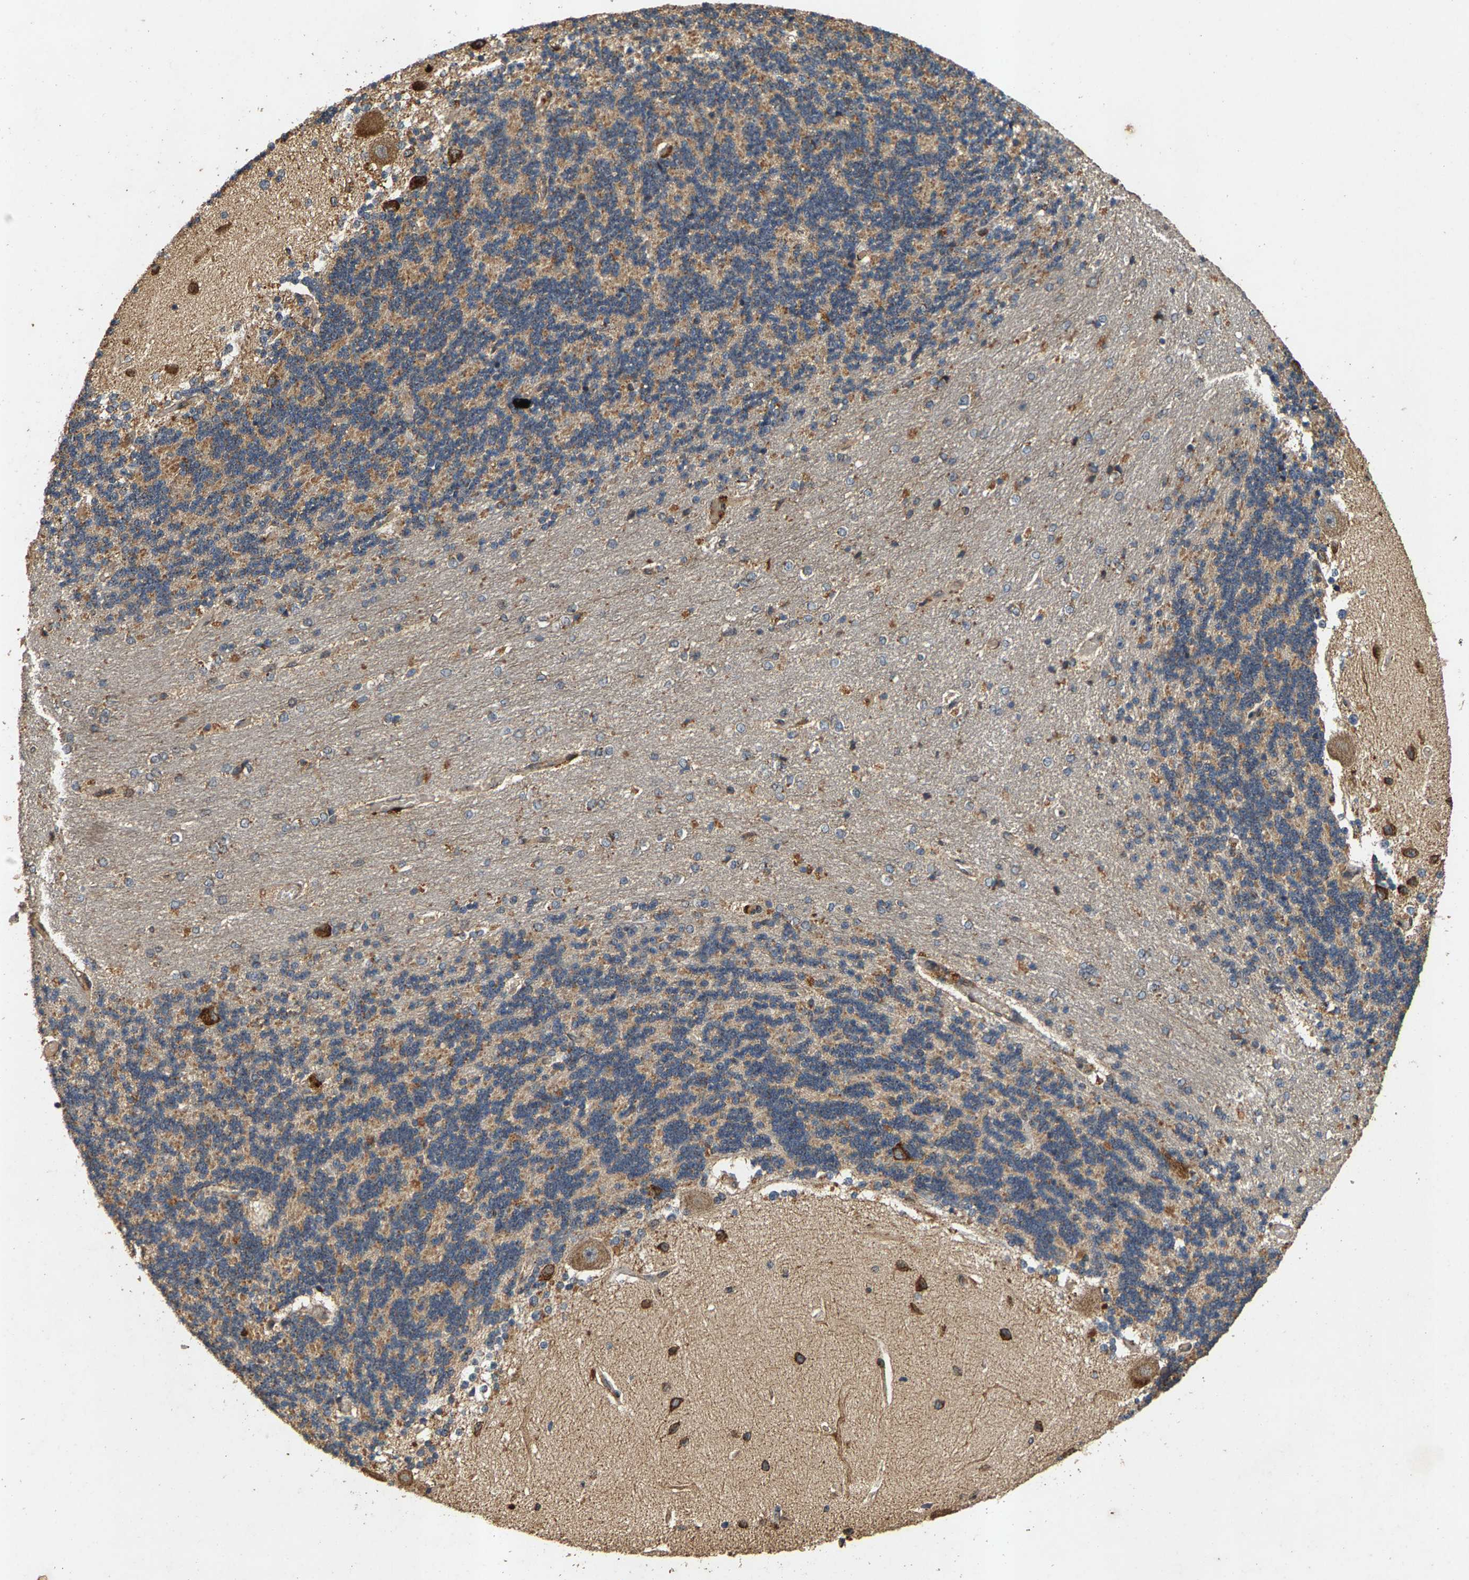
{"staining": {"intensity": "moderate", "quantity": ">75%", "location": "cytoplasmic/membranous"}, "tissue": "cerebellum", "cell_type": "Cells in granular layer", "image_type": "normal", "snomed": [{"axis": "morphology", "description": "Normal tissue, NOS"}, {"axis": "topography", "description": "Cerebellum"}], "caption": "Immunohistochemical staining of unremarkable human cerebellum demonstrates >75% levels of moderate cytoplasmic/membranous protein expression in approximately >75% of cells in granular layer.", "gene": "CIDEC", "patient": {"sex": "female", "age": 54}}